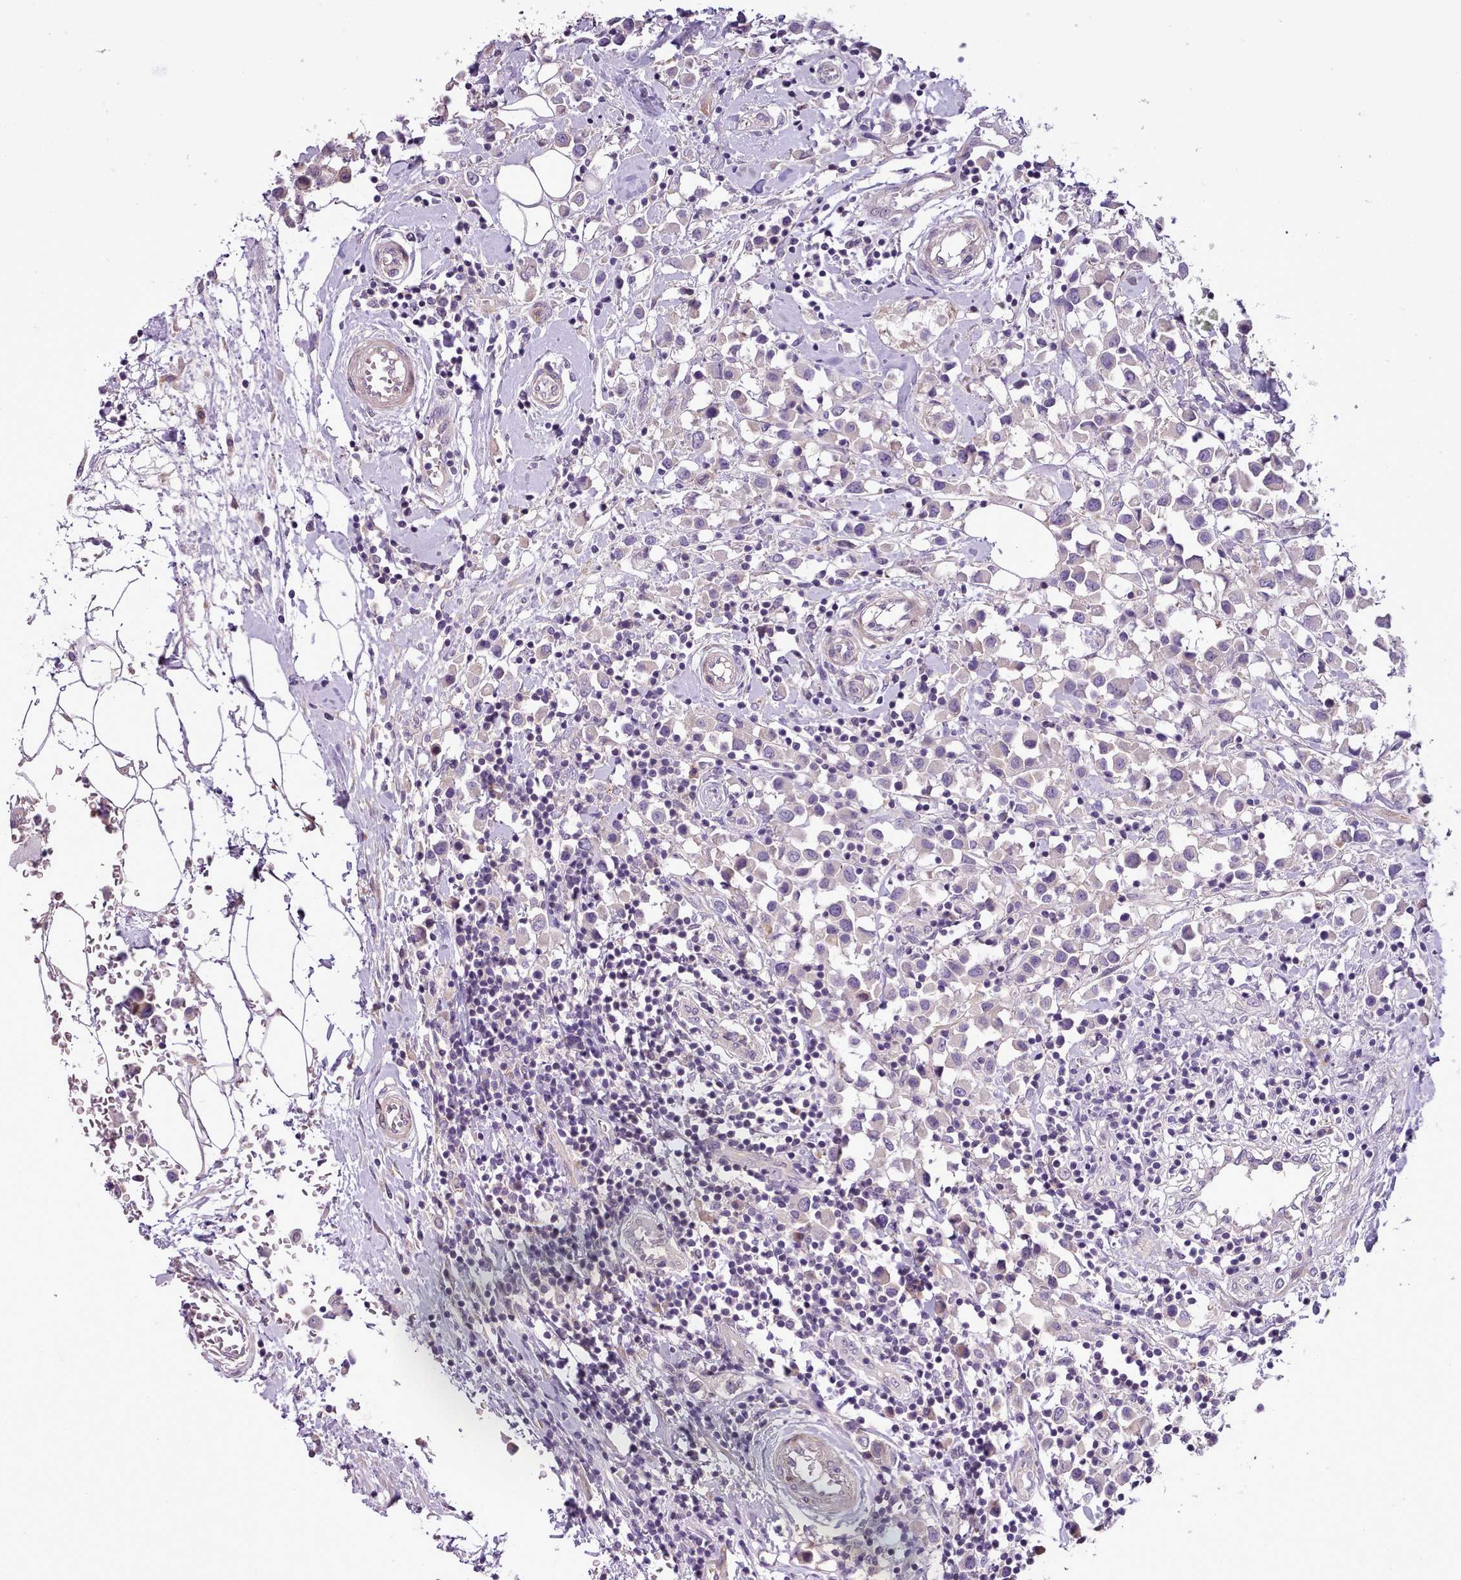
{"staining": {"intensity": "negative", "quantity": "none", "location": "none"}, "tissue": "breast cancer", "cell_type": "Tumor cells", "image_type": "cancer", "snomed": [{"axis": "morphology", "description": "Duct carcinoma"}, {"axis": "topography", "description": "Breast"}], "caption": "The photomicrograph displays no significant positivity in tumor cells of breast intraductal carcinoma.", "gene": "SETX", "patient": {"sex": "female", "age": 61}}